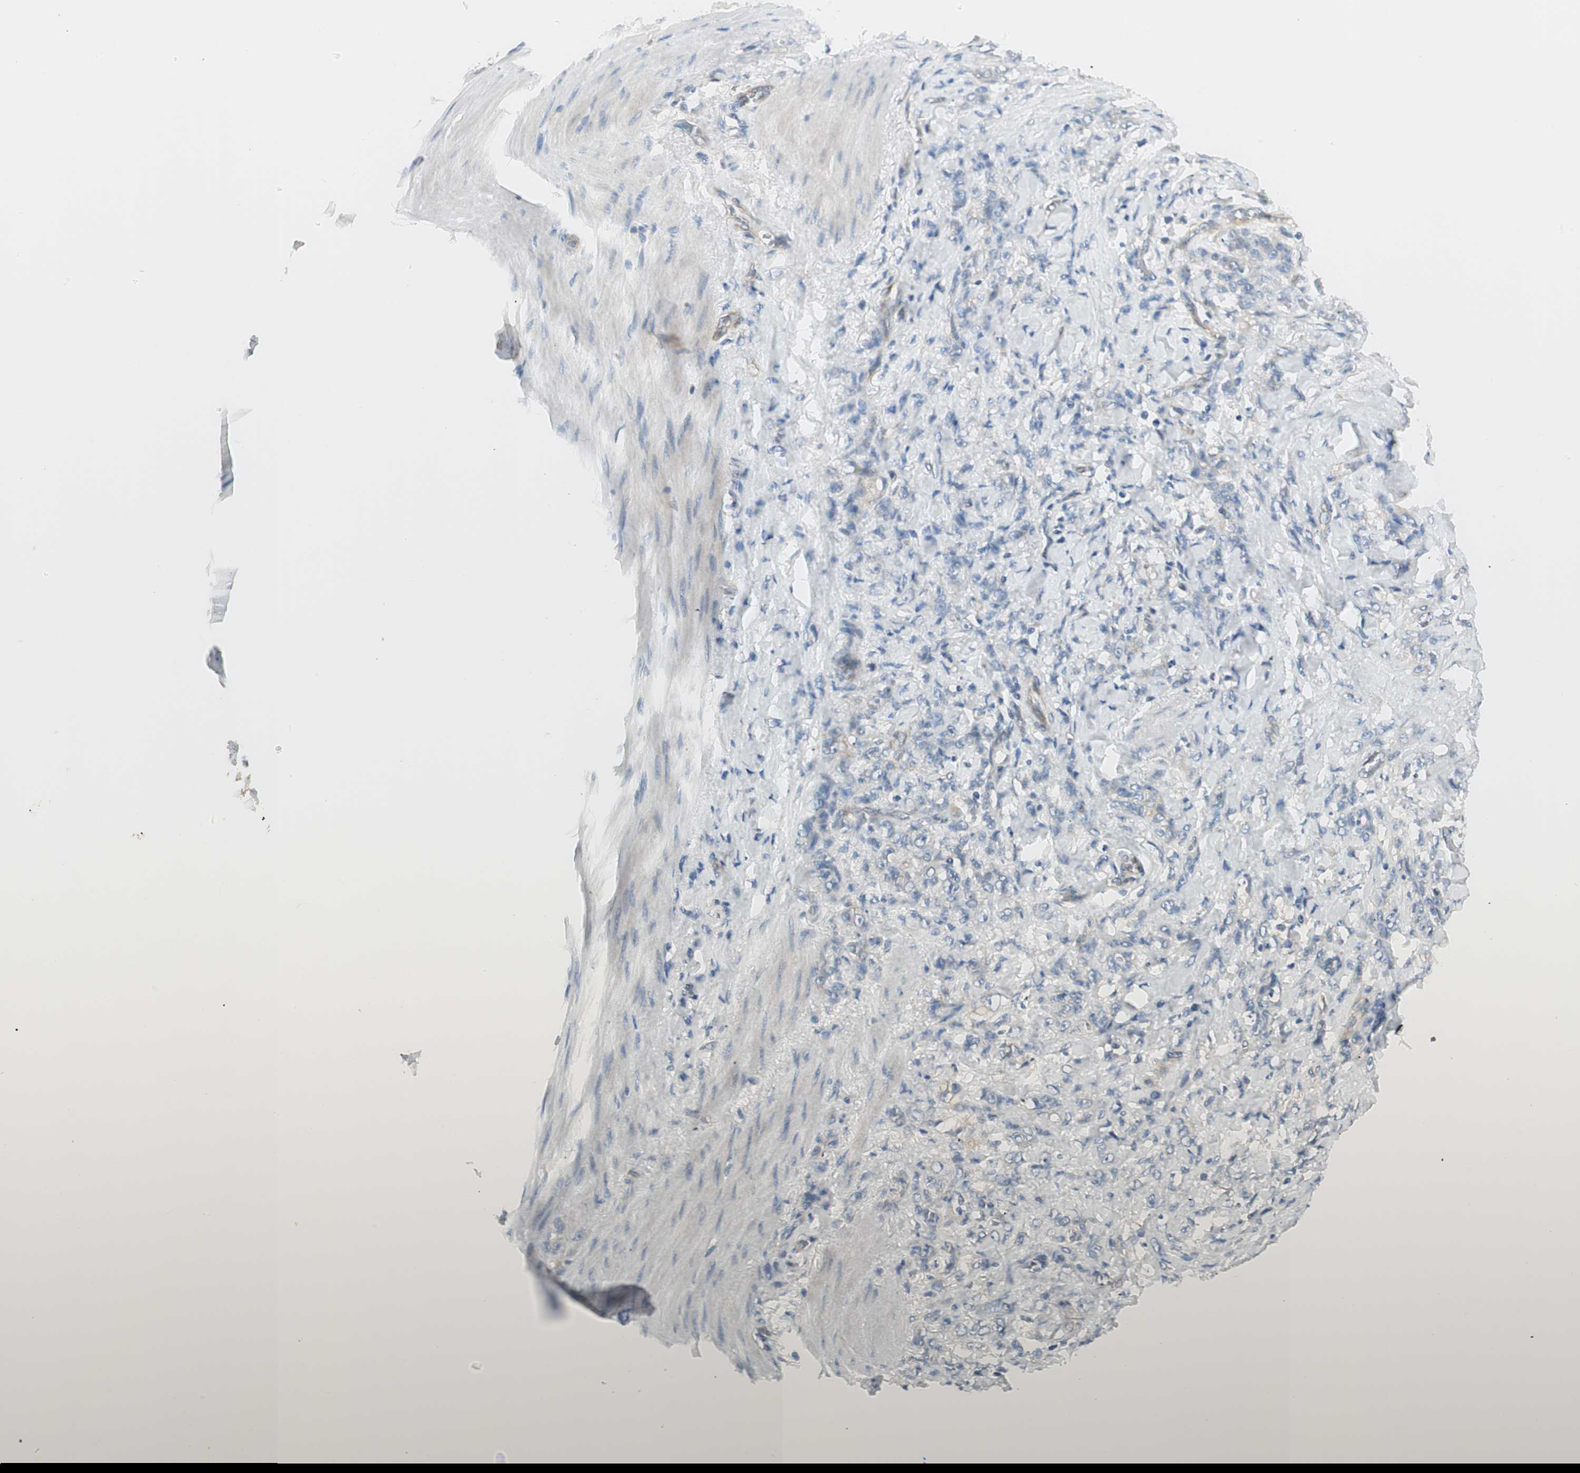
{"staining": {"intensity": "negative", "quantity": "none", "location": "none"}, "tissue": "stomach cancer", "cell_type": "Tumor cells", "image_type": "cancer", "snomed": [{"axis": "morphology", "description": "Adenocarcinoma, NOS"}, {"axis": "topography", "description": "Stomach"}], "caption": "The immunohistochemistry image has no significant positivity in tumor cells of stomach cancer tissue.", "gene": "CDK3", "patient": {"sex": "male", "age": 82}}